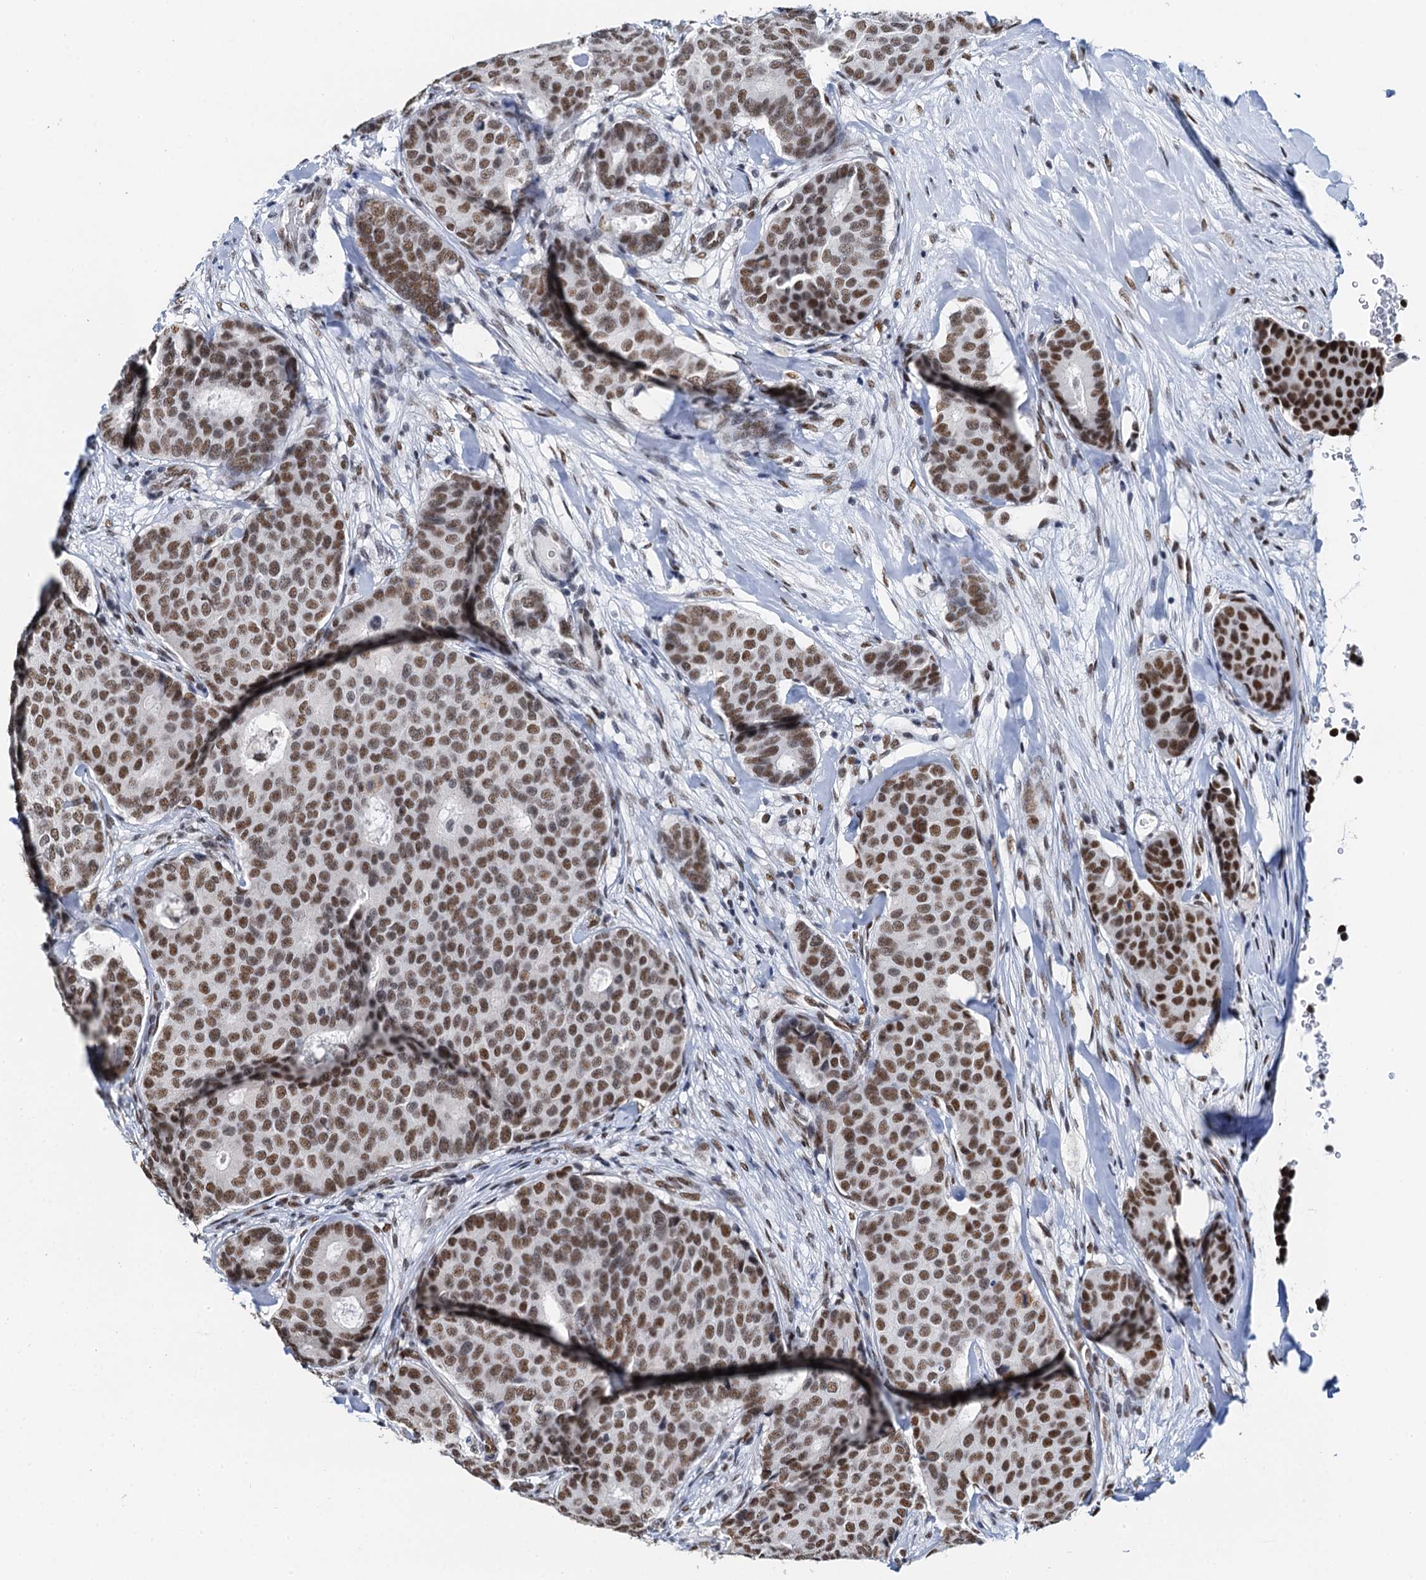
{"staining": {"intensity": "moderate", "quantity": ">75%", "location": "nuclear"}, "tissue": "breast cancer", "cell_type": "Tumor cells", "image_type": "cancer", "snomed": [{"axis": "morphology", "description": "Duct carcinoma"}, {"axis": "topography", "description": "Breast"}], "caption": "IHC image of neoplastic tissue: human breast cancer (infiltrating ductal carcinoma) stained using immunohistochemistry (IHC) shows medium levels of moderate protein expression localized specifically in the nuclear of tumor cells, appearing as a nuclear brown color.", "gene": "SLTM", "patient": {"sex": "female", "age": 75}}